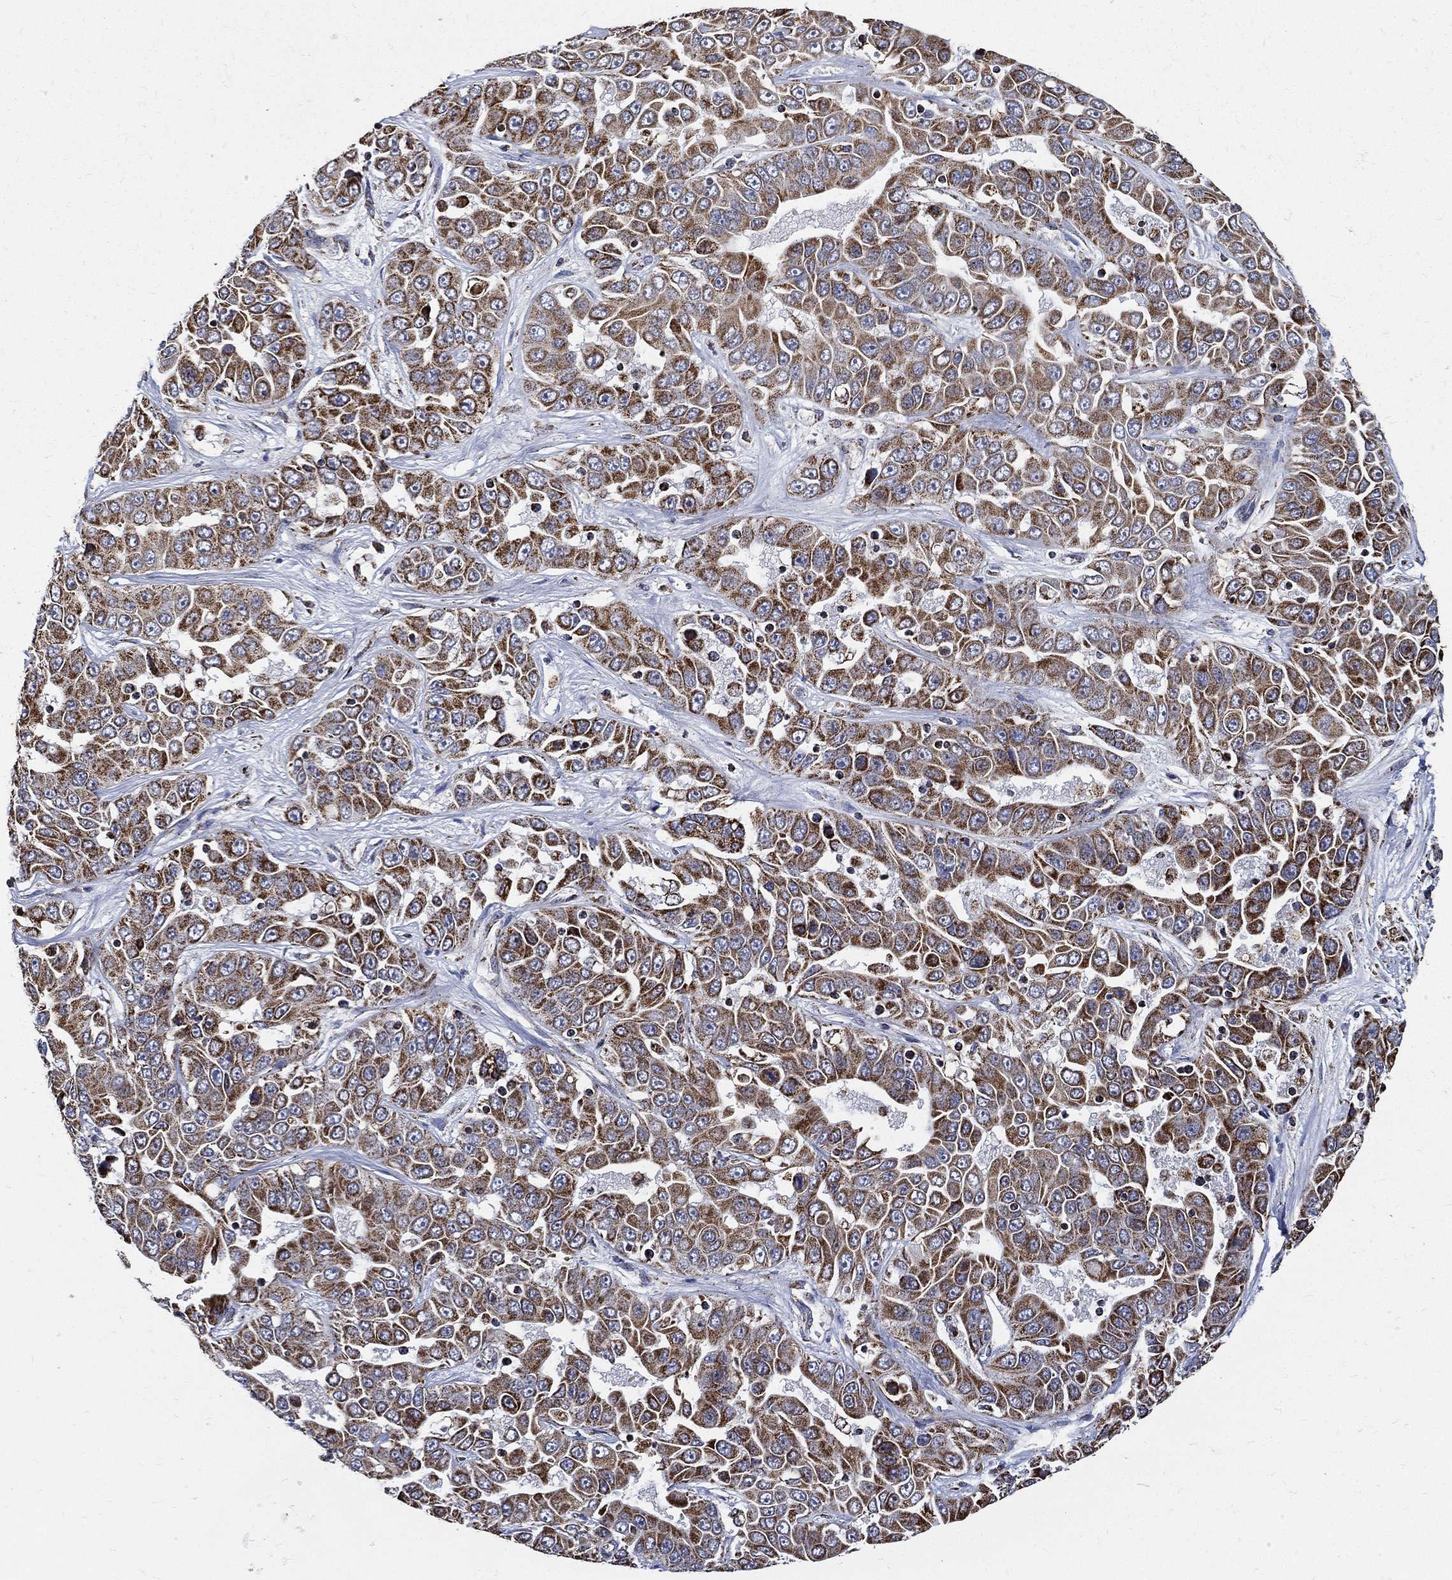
{"staining": {"intensity": "strong", "quantity": ">75%", "location": "cytoplasmic/membranous"}, "tissue": "liver cancer", "cell_type": "Tumor cells", "image_type": "cancer", "snomed": [{"axis": "morphology", "description": "Cholangiocarcinoma"}, {"axis": "topography", "description": "Liver"}], "caption": "Liver cancer stained with a protein marker shows strong staining in tumor cells.", "gene": "NDUFAB1", "patient": {"sex": "female", "age": 52}}